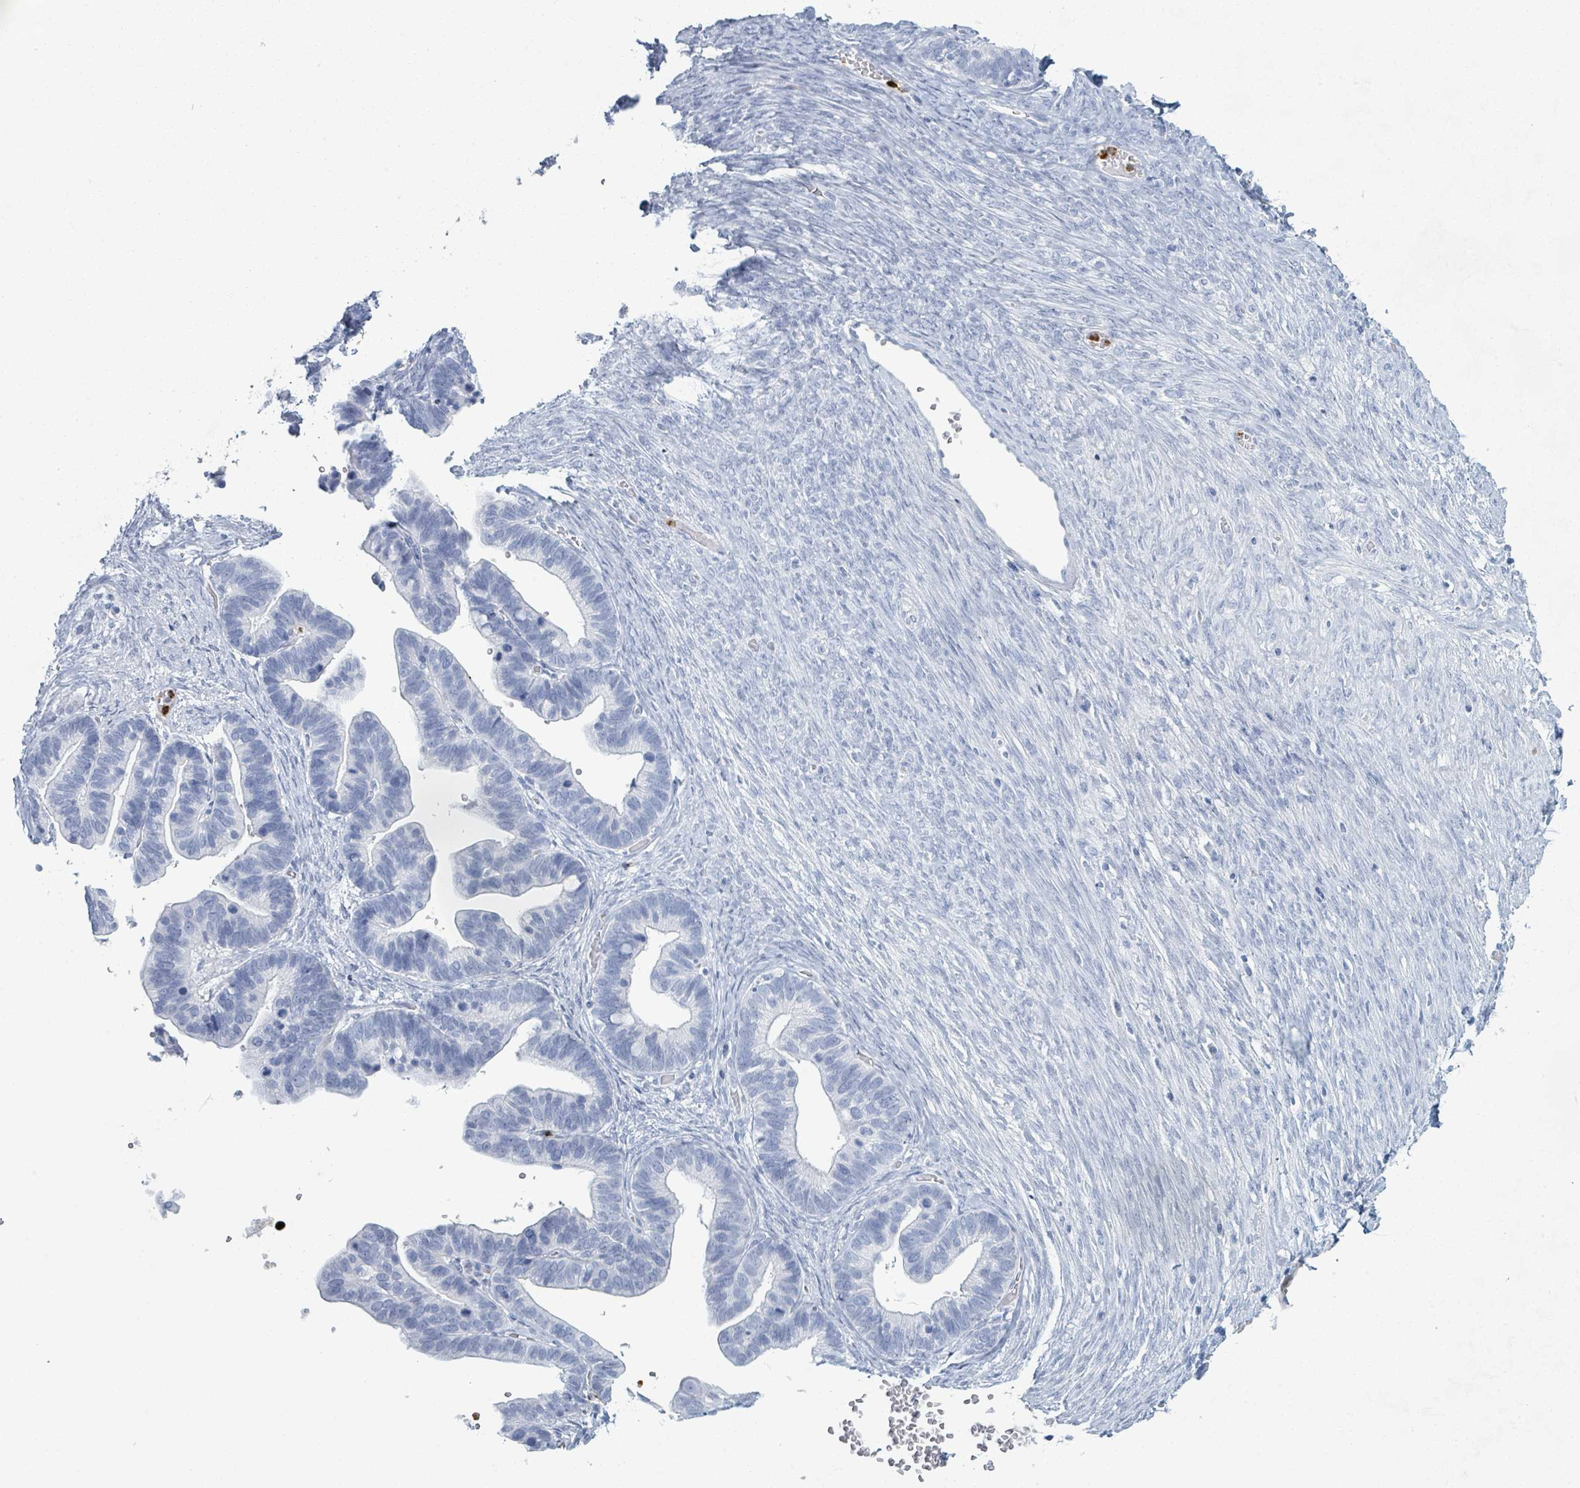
{"staining": {"intensity": "negative", "quantity": "none", "location": "none"}, "tissue": "ovarian cancer", "cell_type": "Tumor cells", "image_type": "cancer", "snomed": [{"axis": "morphology", "description": "Cystadenocarcinoma, serous, NOS"}, {"axis": "topography", "description": "Ovary"}], "caption": "DAB (3,3'-diaminobenzidine) immunohistochemical staining of ovarian cancer (serous cystadenocarcinoma) shows no significant expression in tumor cells.", "gene": "DEFA4", "patient": {"sex": "female", "age": 56}}